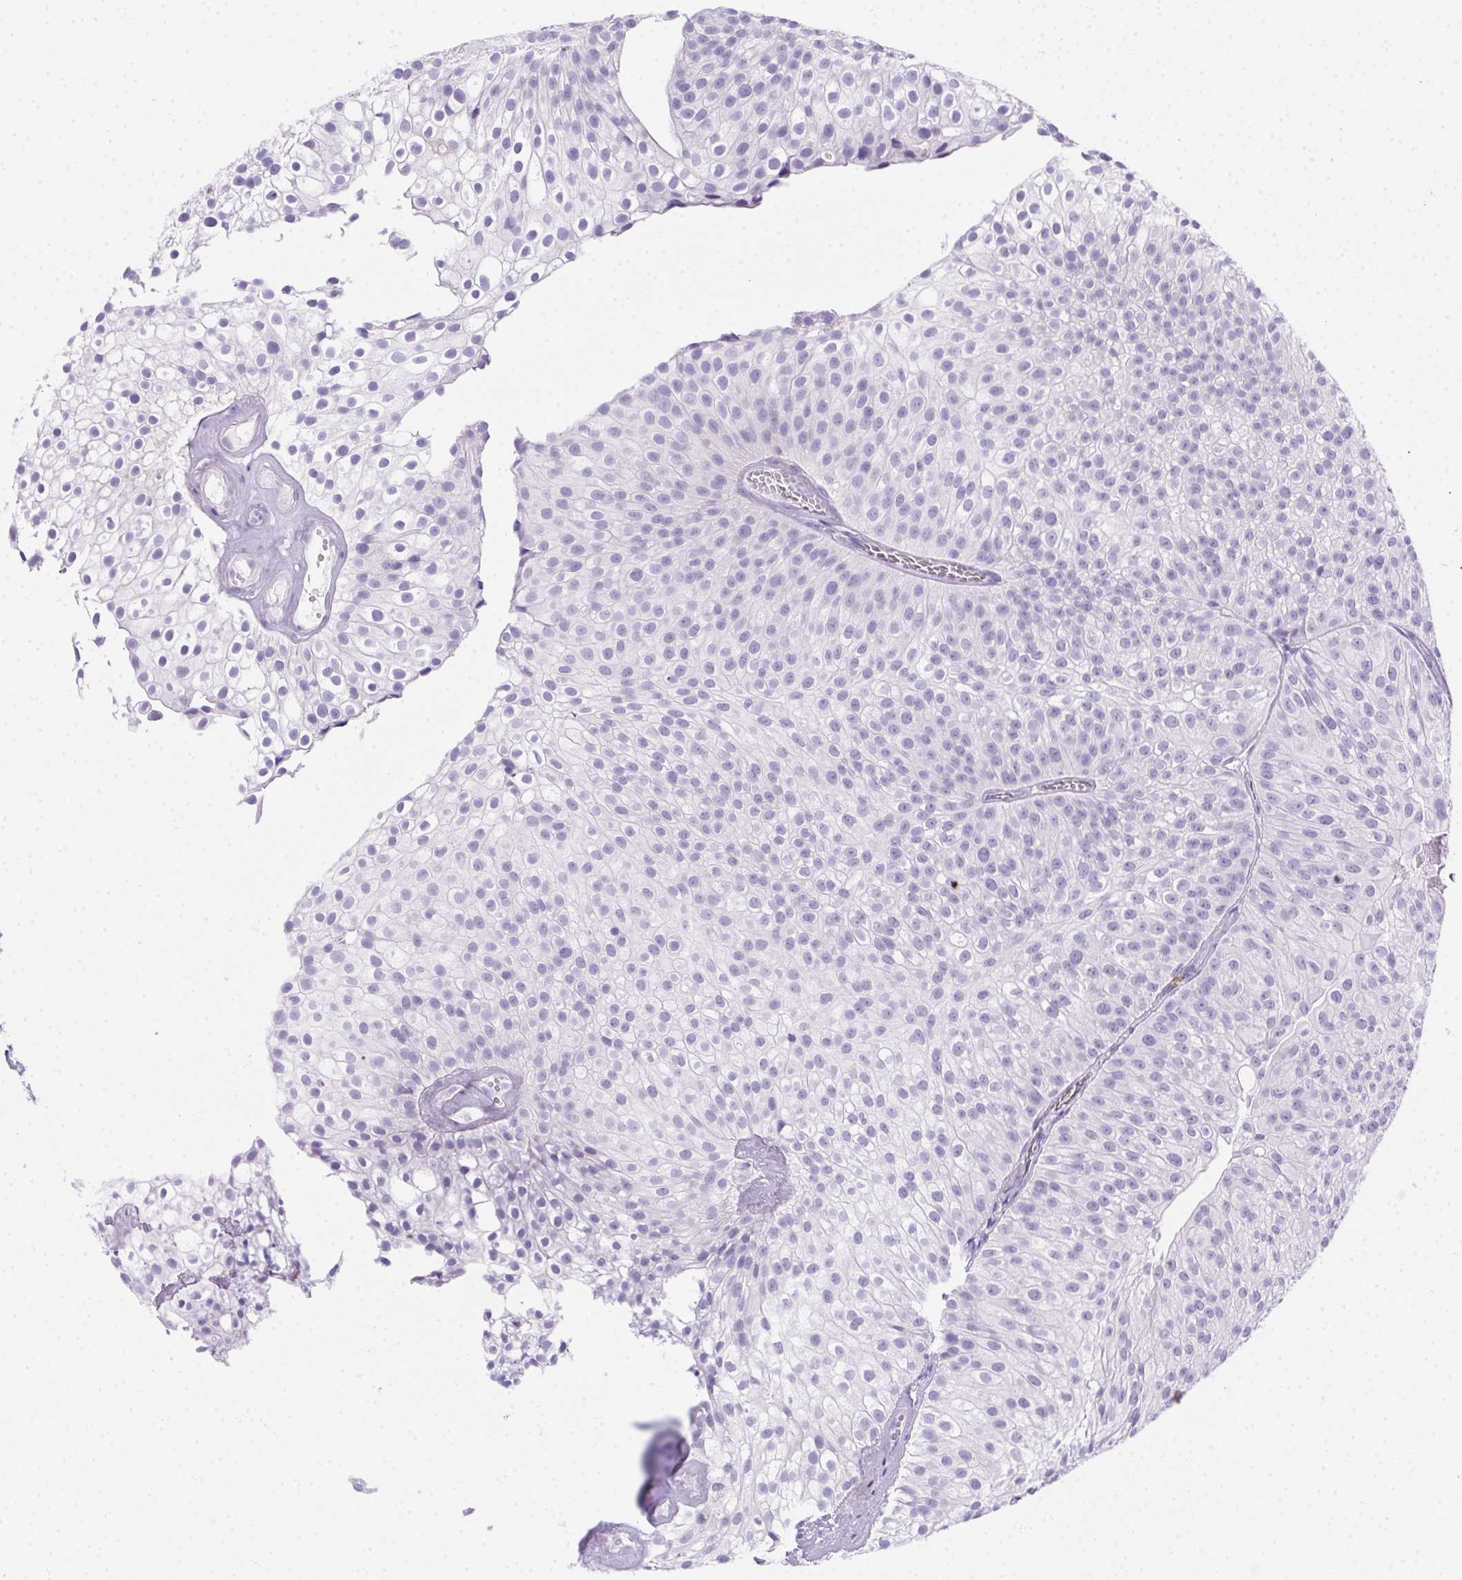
{"staining": {"intensity": "negative", "quantity": "none", "location": "none"}, "tissue": "urothelial cancer", "cell_type": "Tumor cells", "image_type": "cancer", "snomed": [{"axis": "morphology", "description": "Urothelial carcinoma, Low grade"}, {"axis": "topography", "description": "Urinary bladder"}], "caption": "Urothelial carcinoma (low-grade) stained for a protein using IHC demonstrates no positivity tumor cells.", "gene": "SPACA5B", "patient": {"sex": "male", "age": 70}}